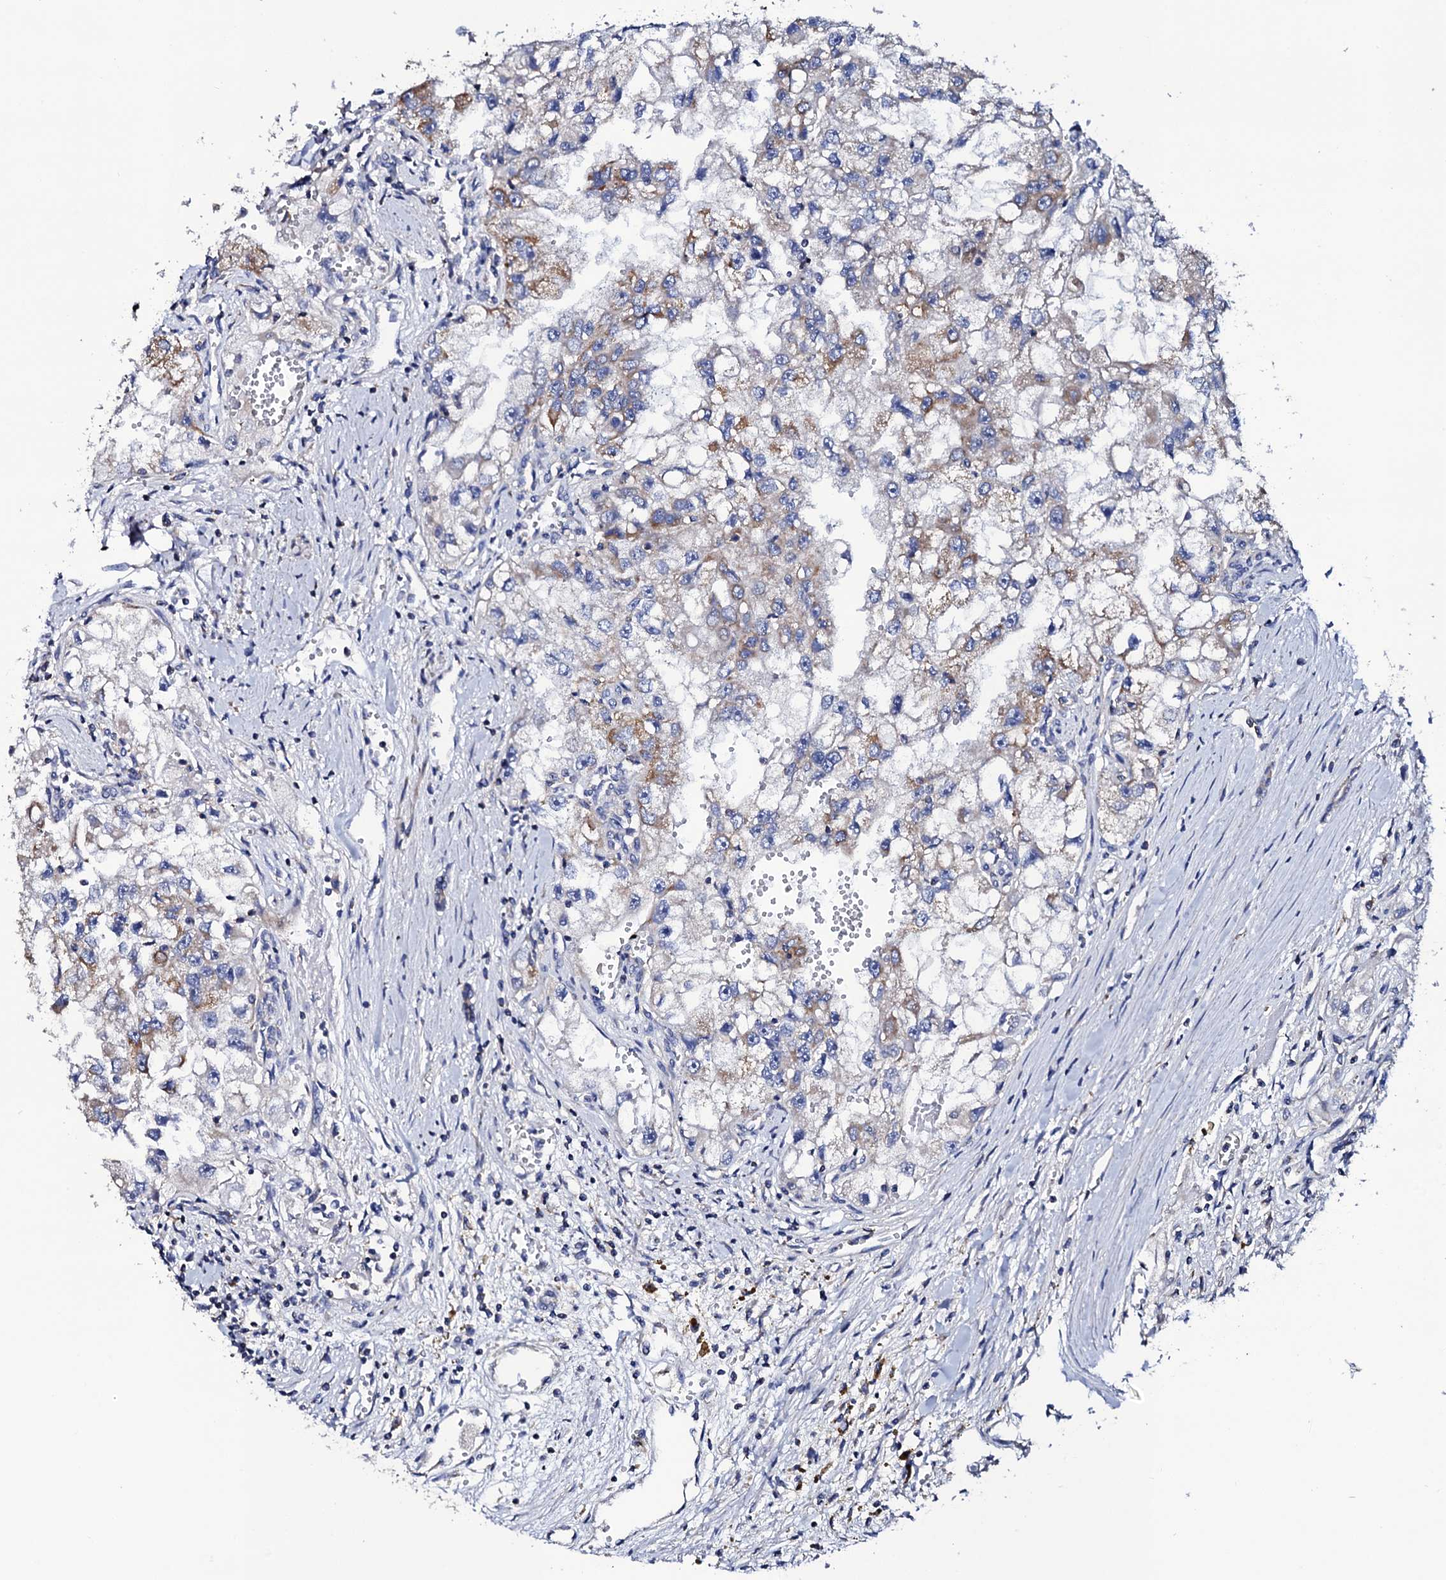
{"staining": {"intensity": "moderate", "quantity": "25%-75%", "location": "cytoplasmic/membranous"}, "tissue": "renal cancer", "cell_type": "Tumor cells", "image_type": "cancer", "snomed": [{"axis": "morphology", "description": "Adenocarcinoma, NOS"}, {"axis": "topography", "description": "Kidney"}], "caption": "Protein staining reveals moderate cytoplasmic/membranous expression in approximately 25%-75% of tumor cells in renal cancer. (Brightfield microscopy of DAB IHC at high magnification).", "gene": "TCAF2", "patient": {"sex": "male", "age": 63}}